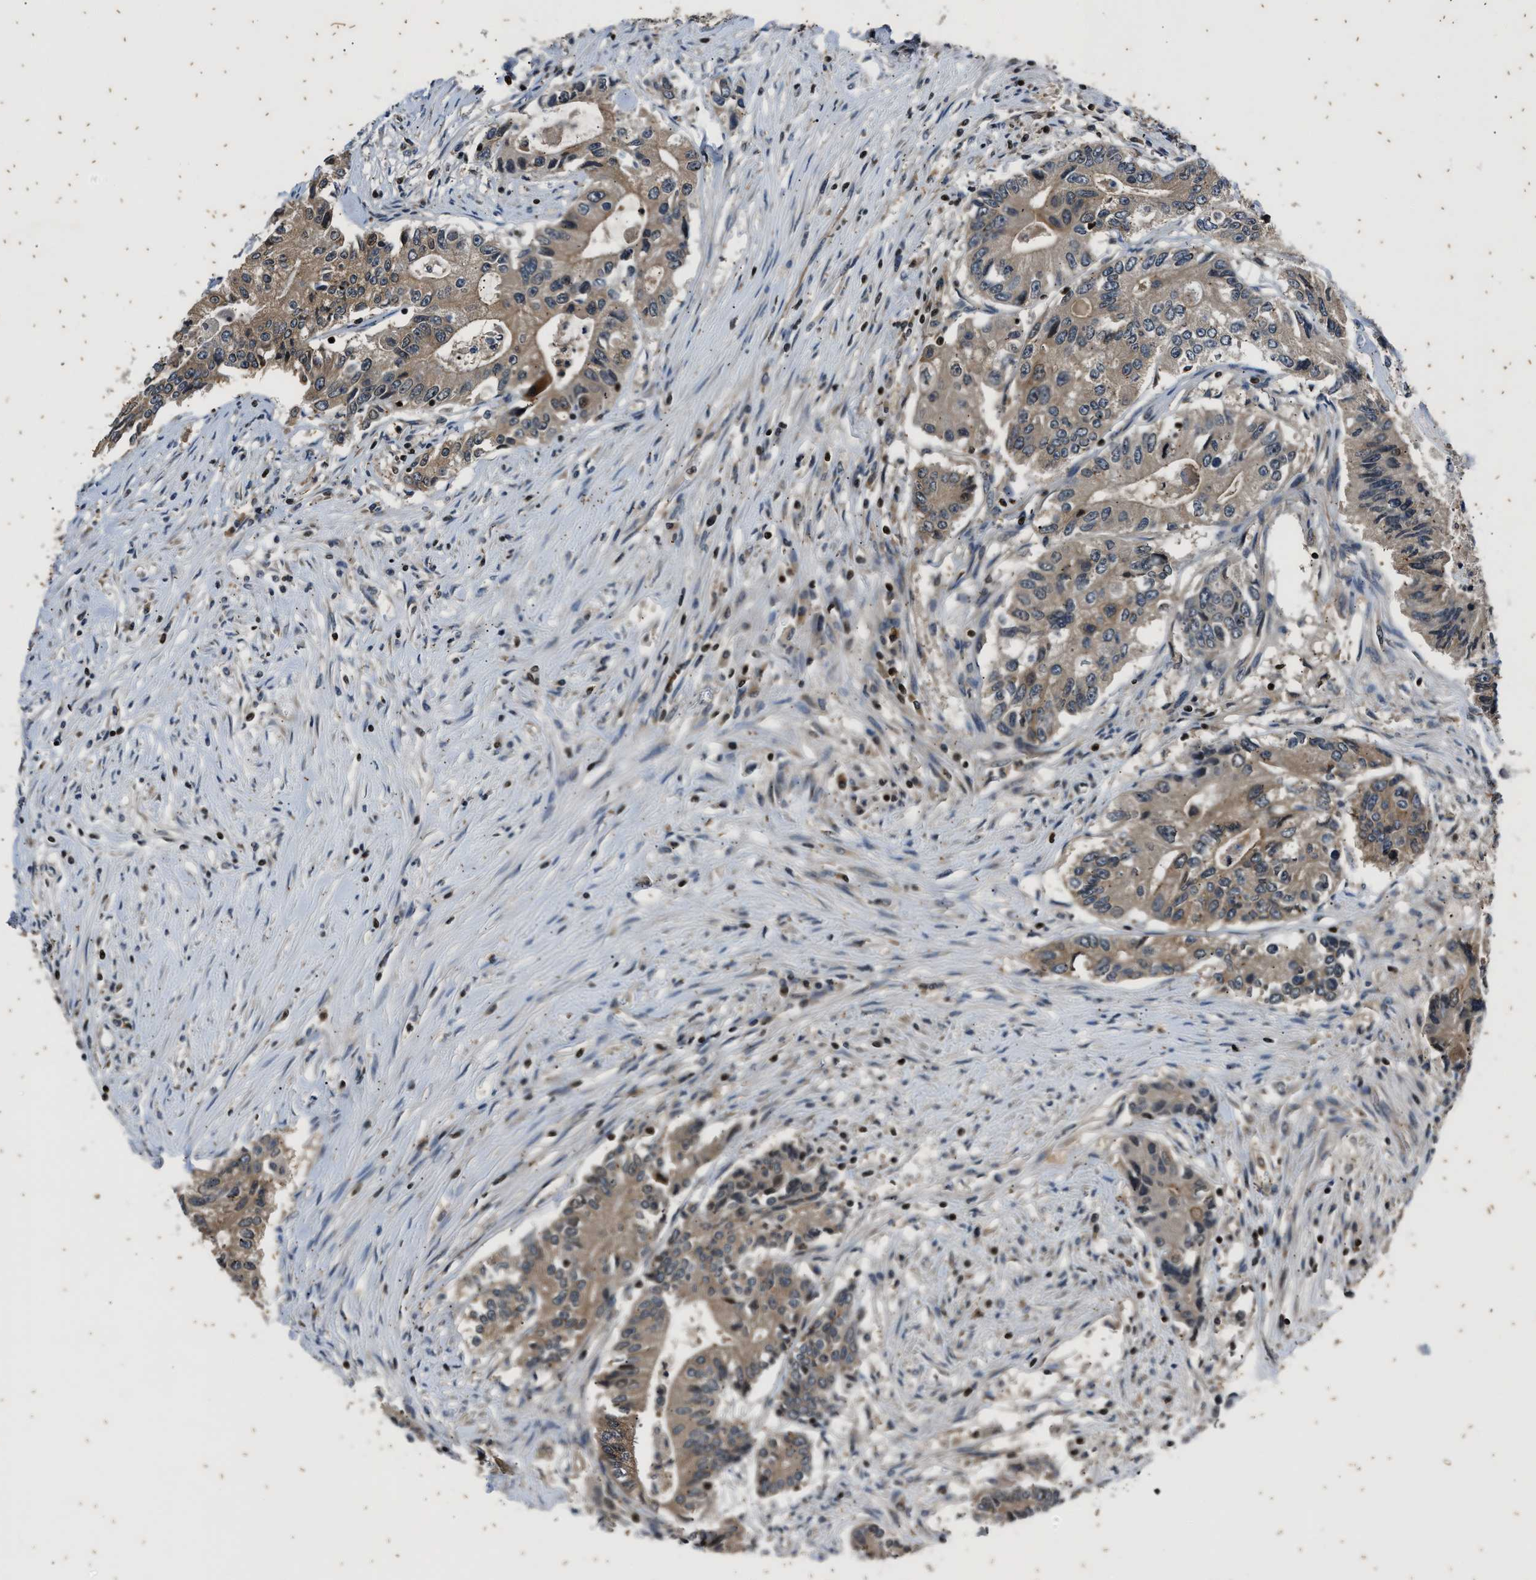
{"staining": {"intensity": "weak", "quantity": ">75%", "location": "cytoplasmic/membranous"}, "tissue": "colorectal cancer", "cell_type": "Tumor cells", "image_type": "cancer", "snomed": [{"axis": "morphology", "description": "Adenocarcinoma, NOS"}, {"axis": "topography", "description": "Colon"}], "caption": "DAB (3,3'-diaminobenzidine) immunohistochemical staining of colorectal cancer (adenocarcinoma) displays weak cytoplasmic/membranous protein staining in about >75% of tumor cells. (brown staining indicates protein expression, while blue staining denotes nuclei).", "gene": "PTPN7", "patient": {"sex": "female", "age": 77}}